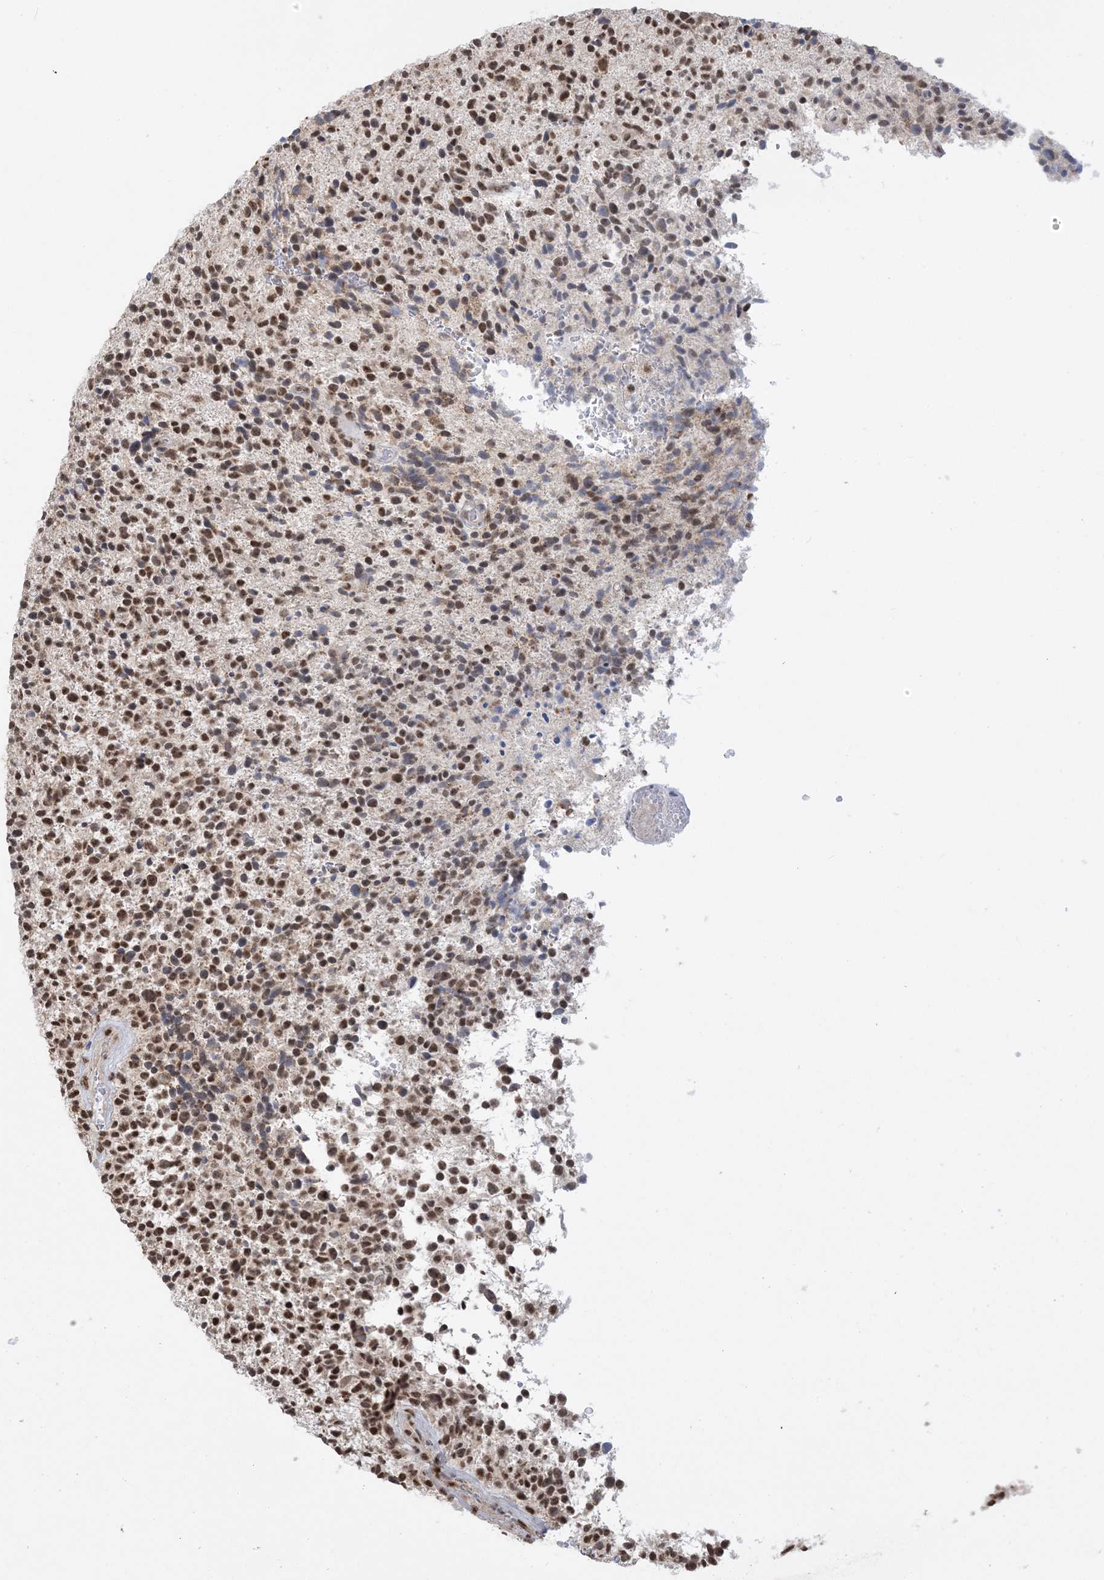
{"staining": {"intensity": "moderate", "quantity": ">75%", "location": "nuclear"}, "tissue": "glioma", "cell_type": "Tumor cells", "image_type": "cancer", "snomed": [{"axis": "morphology", "description": "Glioma, malignant, High grade"}, {"axis": "topography", "description": "Brain"}], "caption": "This is an image of IHC staining of glioma, which shows moderate expression in the nuclear of tumor cells.", "gene": "TRMT10C", "patient": {"sex": "male", "age": 72}}